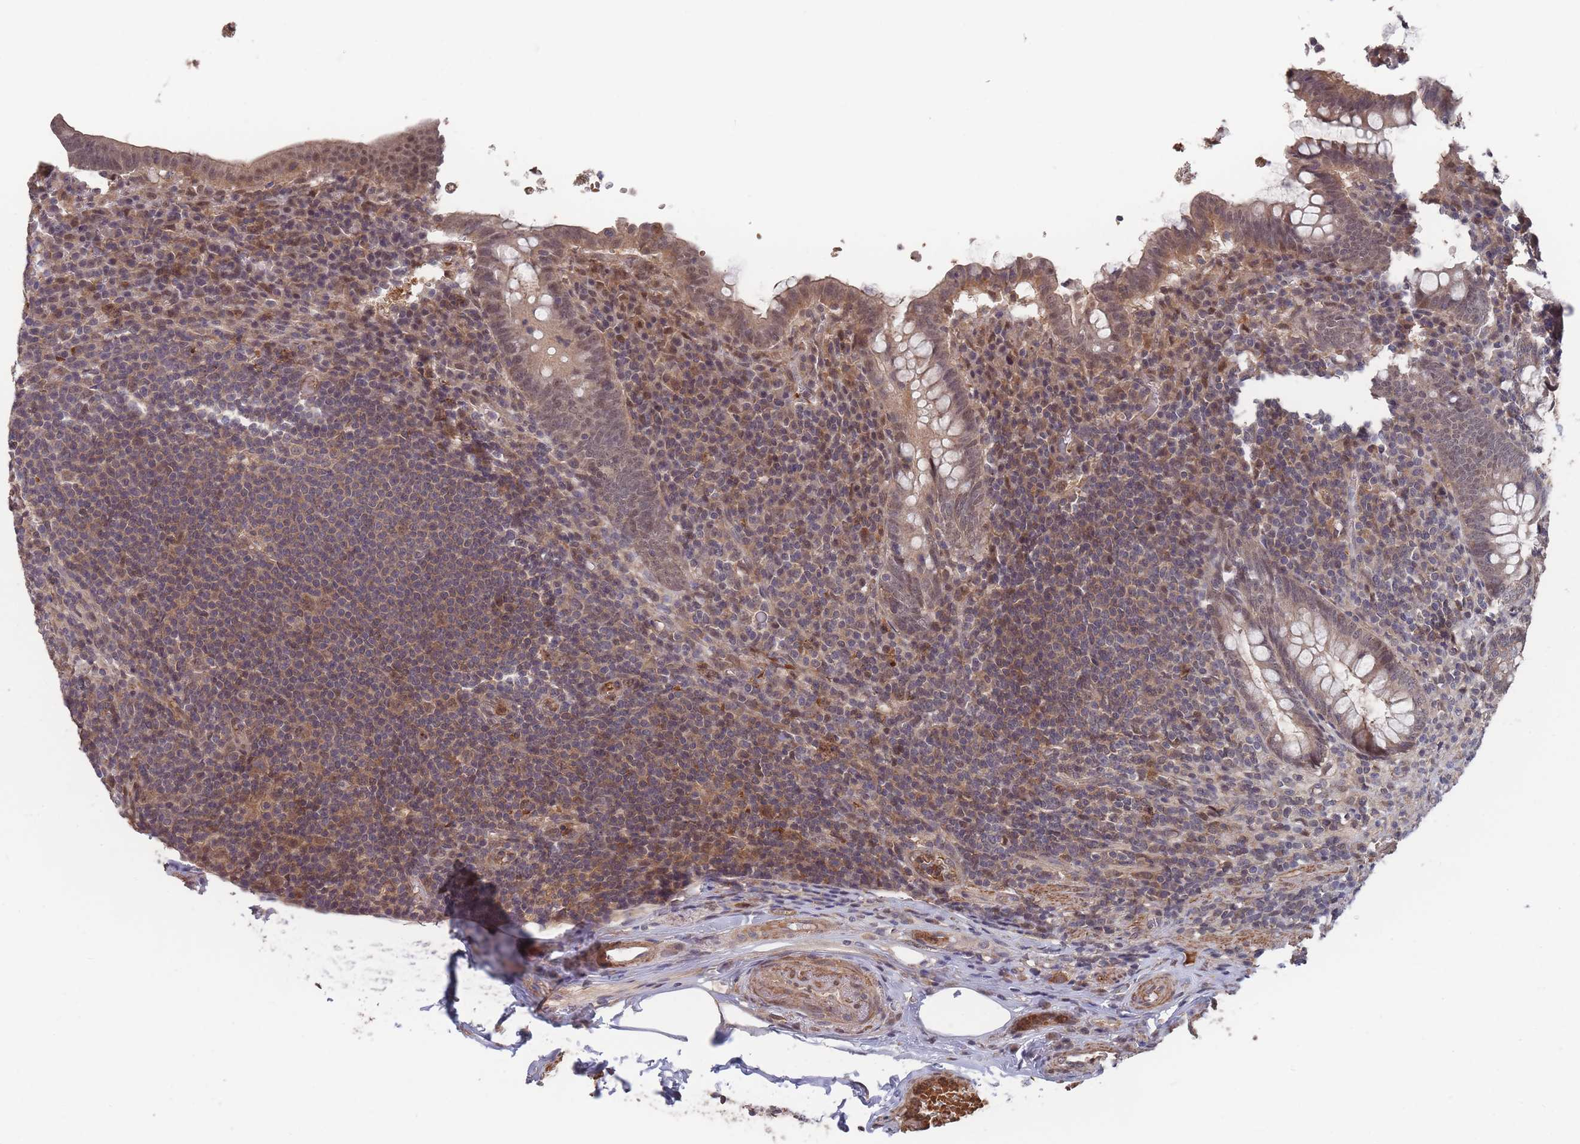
{"staining": {"intensity": "weak", "quantity": ">75%", "location": "cytoplasmic/membranous,nuclear"}, "tissue": "appendix", "cell_type": "Glandular cells", "image_type": "normal", "snomed": [{"axis": "morphology", "description": "Normal tissue, NOS"}, {"axis": "topography", "description": "Appendix"}], "caption": "Immunohistochemistry of benign appendix displays low levels of weak cytoplasmic/membranous,nuclear staining in about >75% of glandular cells.", "gene": "SF3B1", "patient": {"sex": "male", "age": 83}}